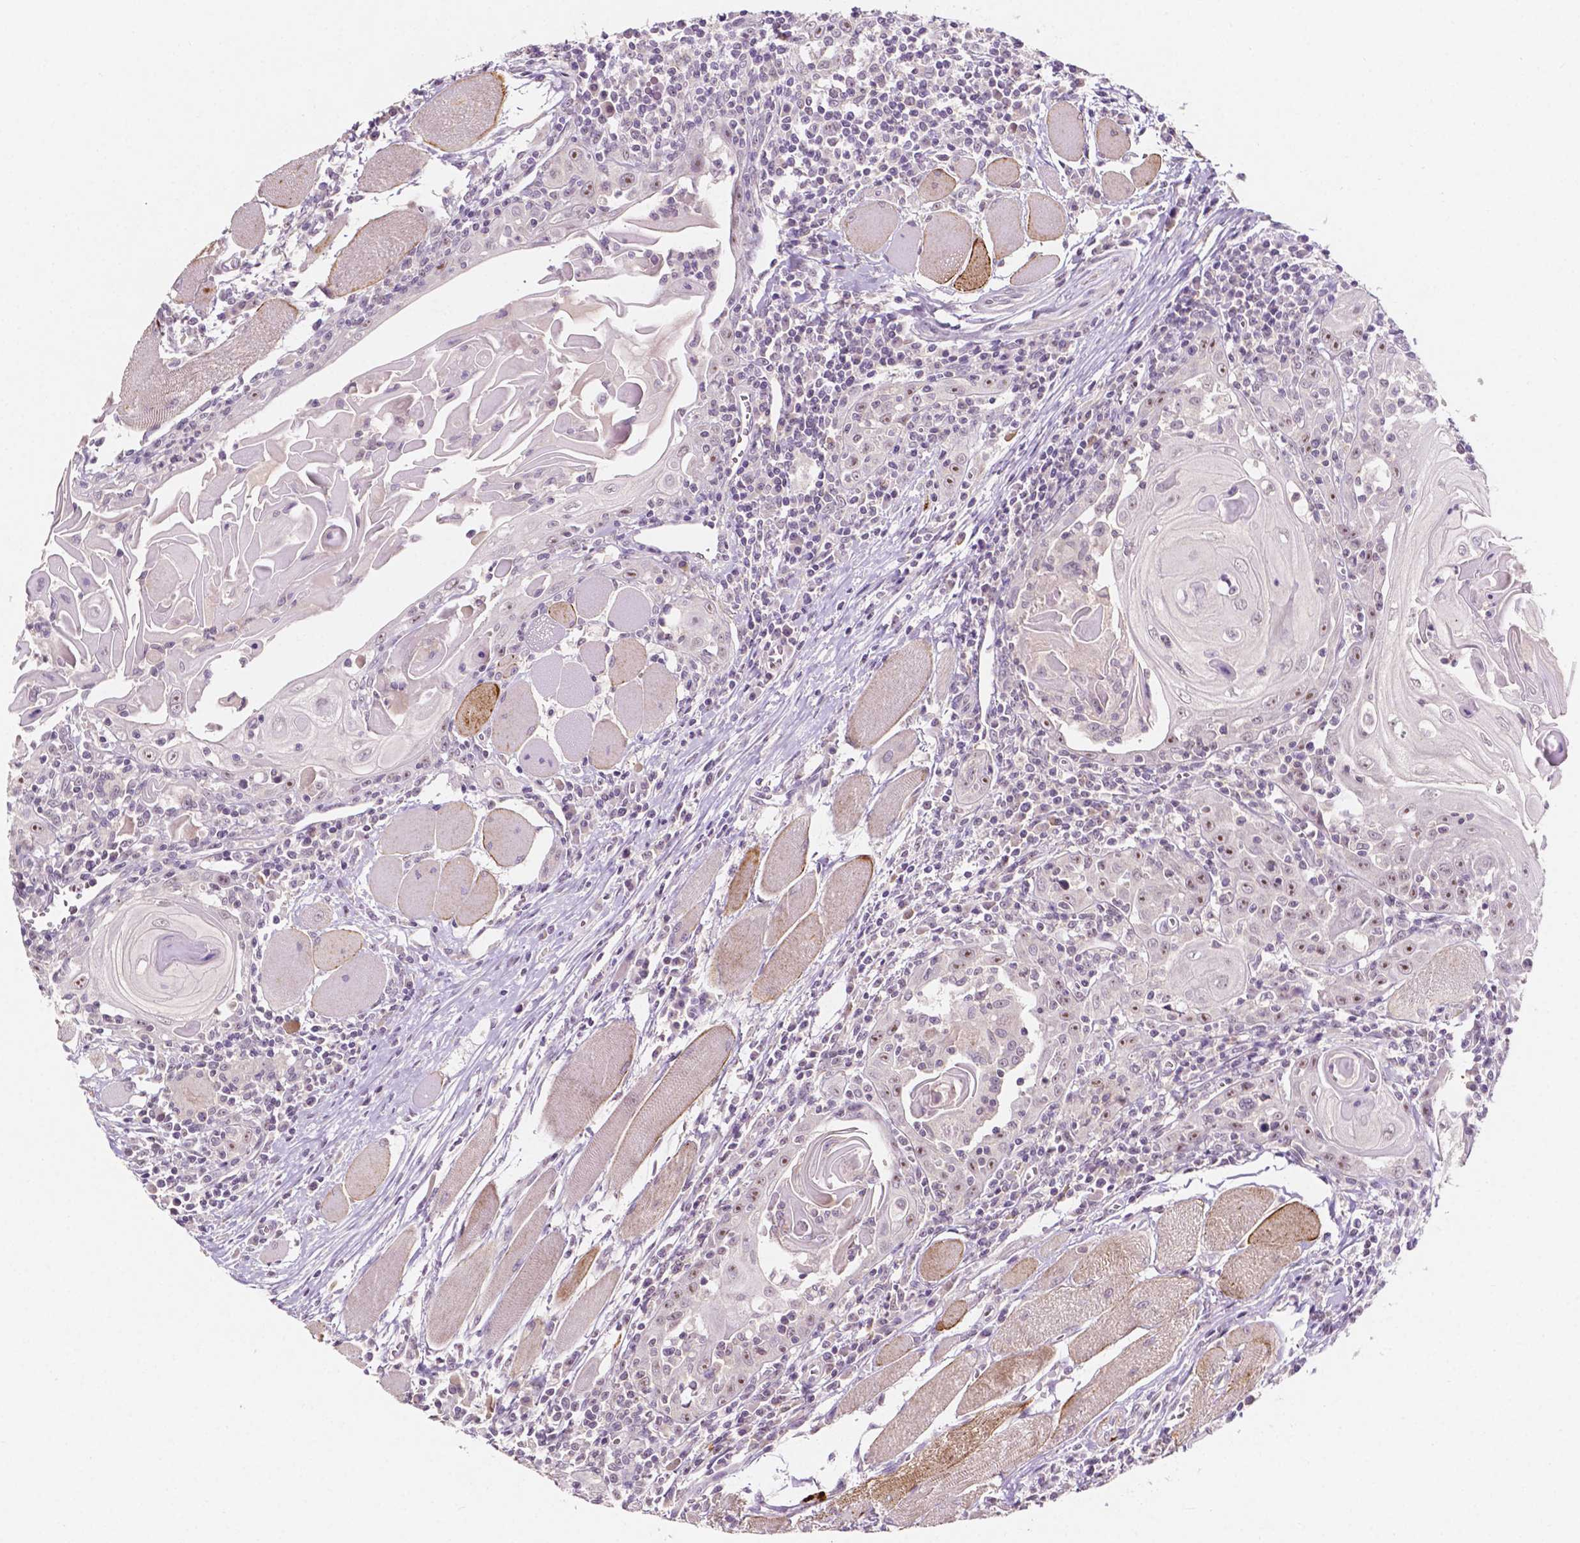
{"staining": {"intensity": "weak", "quantity": "25%-75%", "location": "nuclear"}, "tissue": "head and neck cancer", "cell_type": "Tumor cells", "image_type": "cancer", "snomed": [{"axis": "morphology", "description": "Normal tissue, NOS"}, {"axis": "morphology", "description": "Squamous cell carcinoma, NOS"}, {"axis": "topography", "description": "Oral tissue"}, {"axis": "topography", "description": "Head-Neck"}], "caption": "The image shows a brown stain indicating the presence of a protein in the nuclear of tumor cells in squamous cell carcinoma (head and neck).", "gene": "SIRT2", "patient": {"sex": "male", "age": 52}}